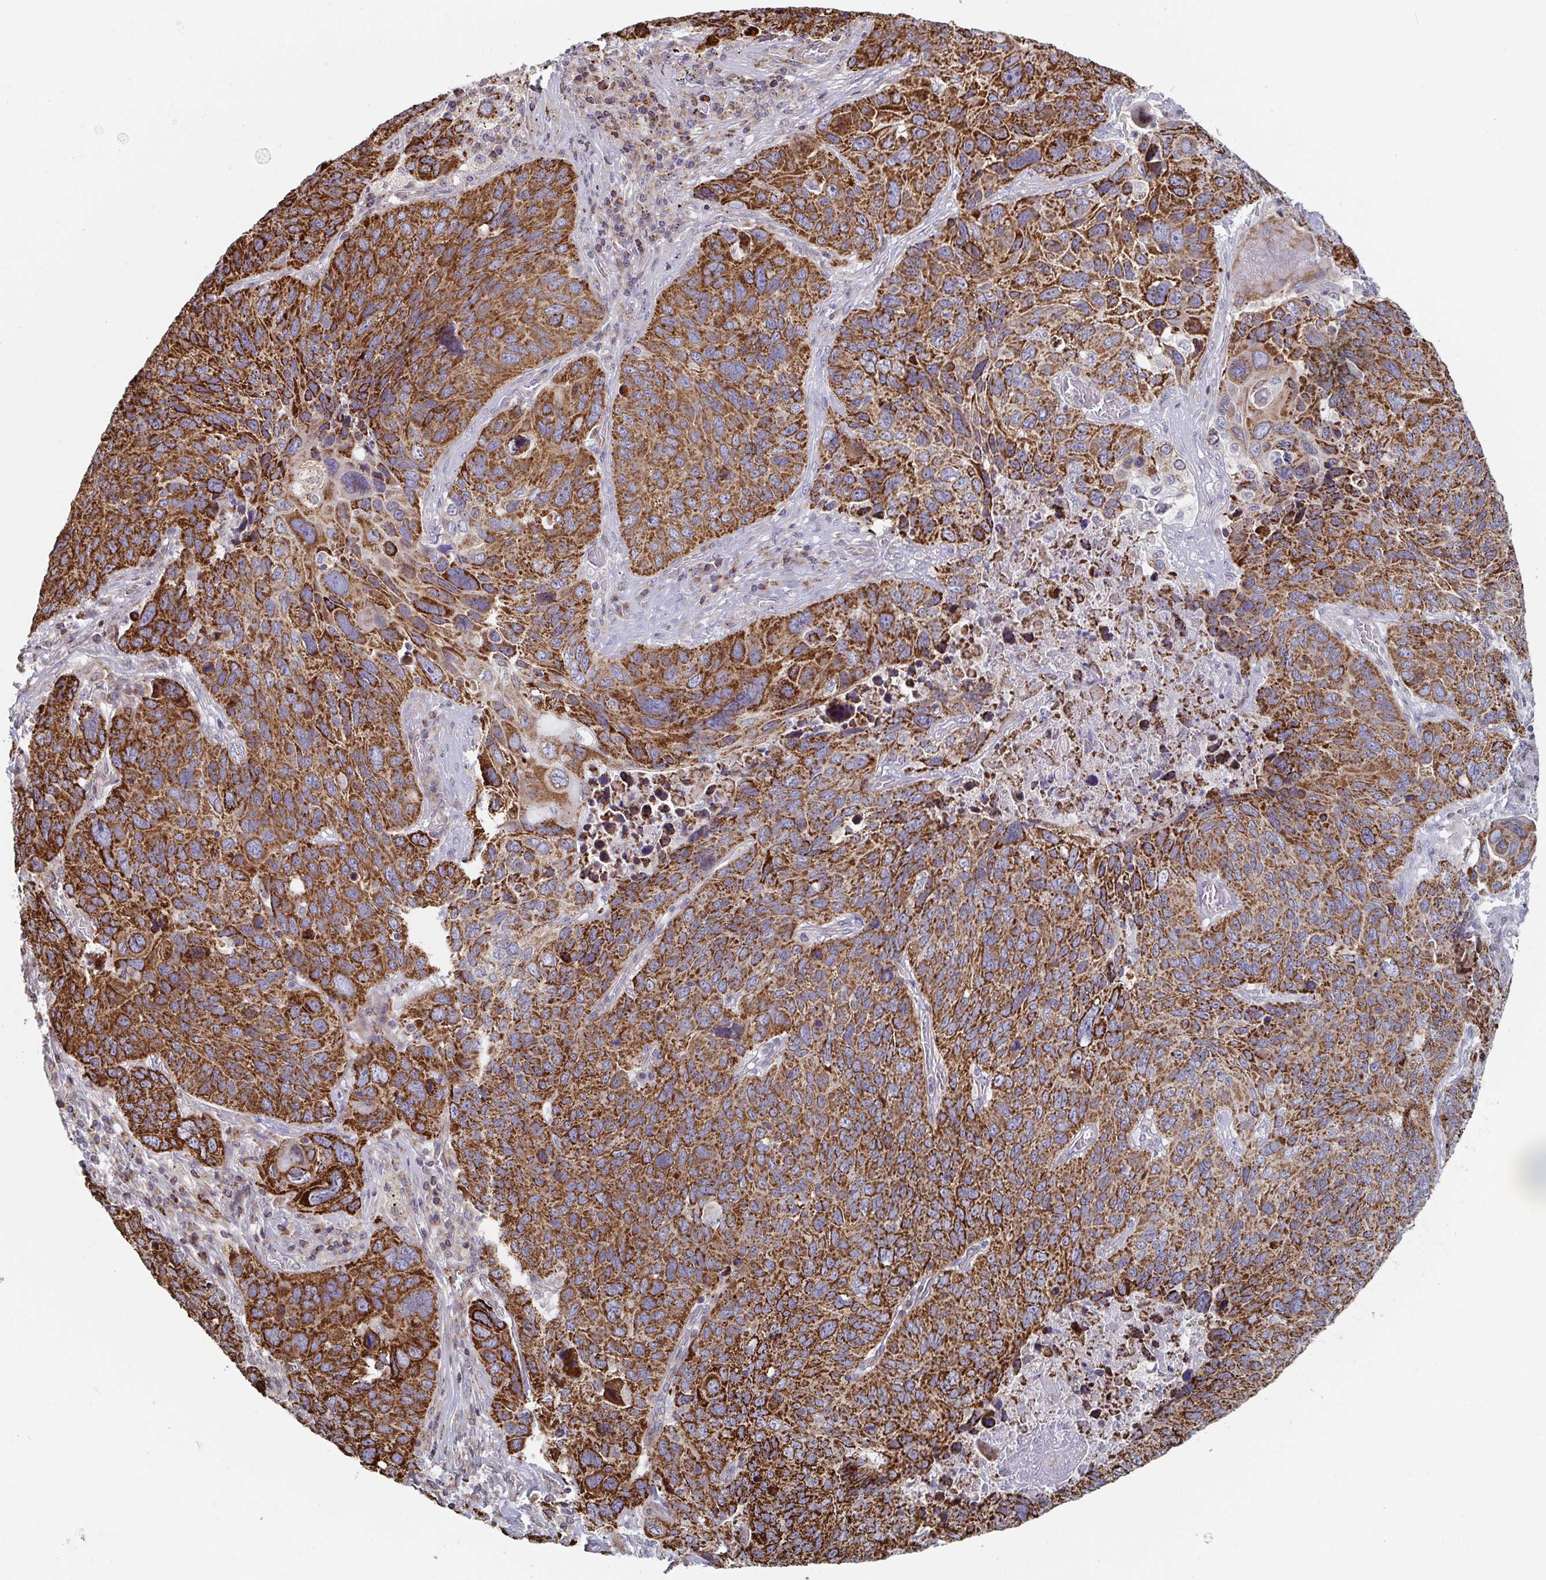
{"staining": {"intensity": "strong", "quantity": ">75%", "location": "cytoplasmic/membranous"}, "tissue": "lung cancer", "cell_type": "Tumor cells", "image_type": "cancer", "snomed": [{"axis": "morphology", "description": "Squamous cell carcinoma, NOS"}, {"axis": "topography", "description": "Lung"}], "caption": "This is a micrograph of immunohistochemistry staining of lung cancer, which shows strong staining in the cytoplasmic/membranous of tumor cells.", "gene": "STARD8", "patient": {"sex": "male", "age": 68}}